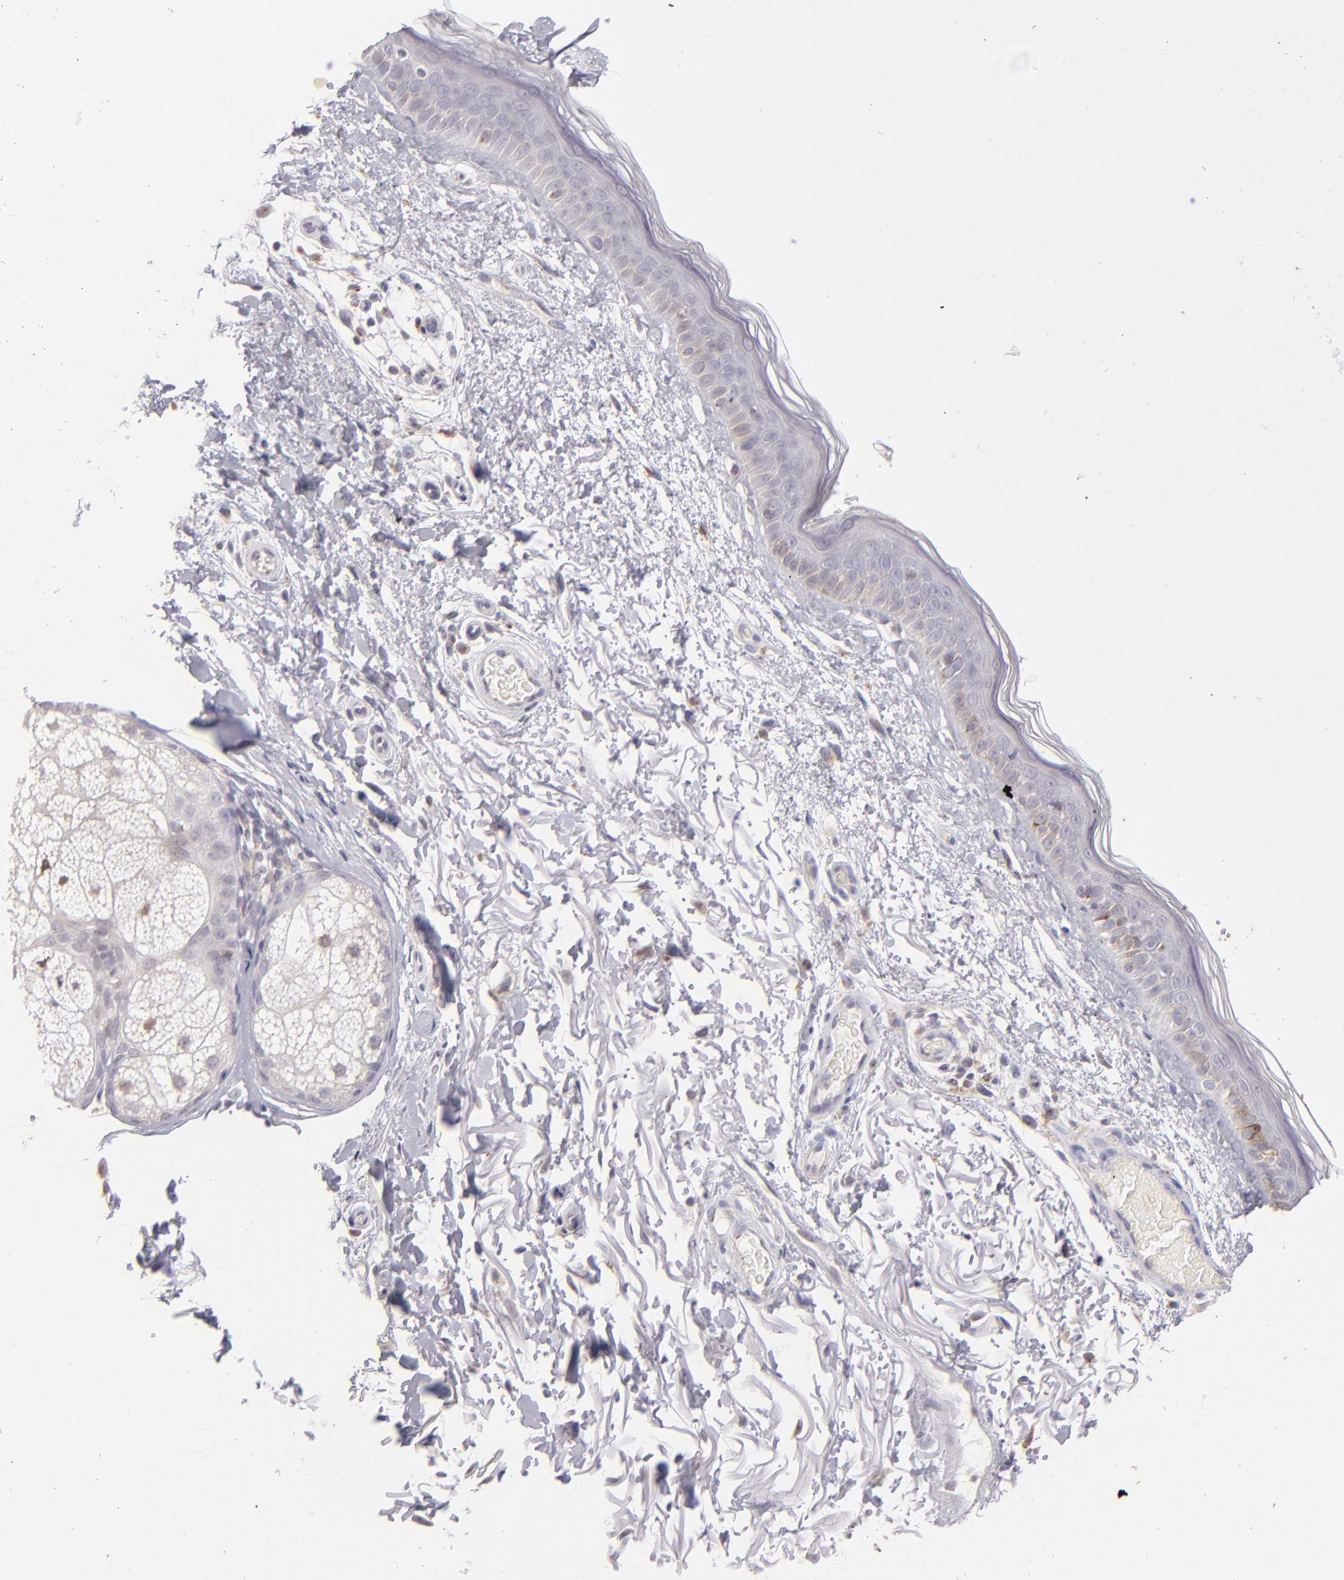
{"staining": {"intensity": "negative", "quantity": "none", "location": "none"}, "tissue": "skin", "cell_type": "Fibroblasts", "image_type": "normal", "snomed": [{"axis": "morphology", "description": "Normal tissue, NOS"}, {"axis": "topography", "description": "Skin"}], "caption": "The histopathology image shows no significant staining in fibroblasts of skin. (IHC, brightfield microscopy, high magnification).", "gene": "TRAF3", "patient": {"sex": "male", "age": 63}}